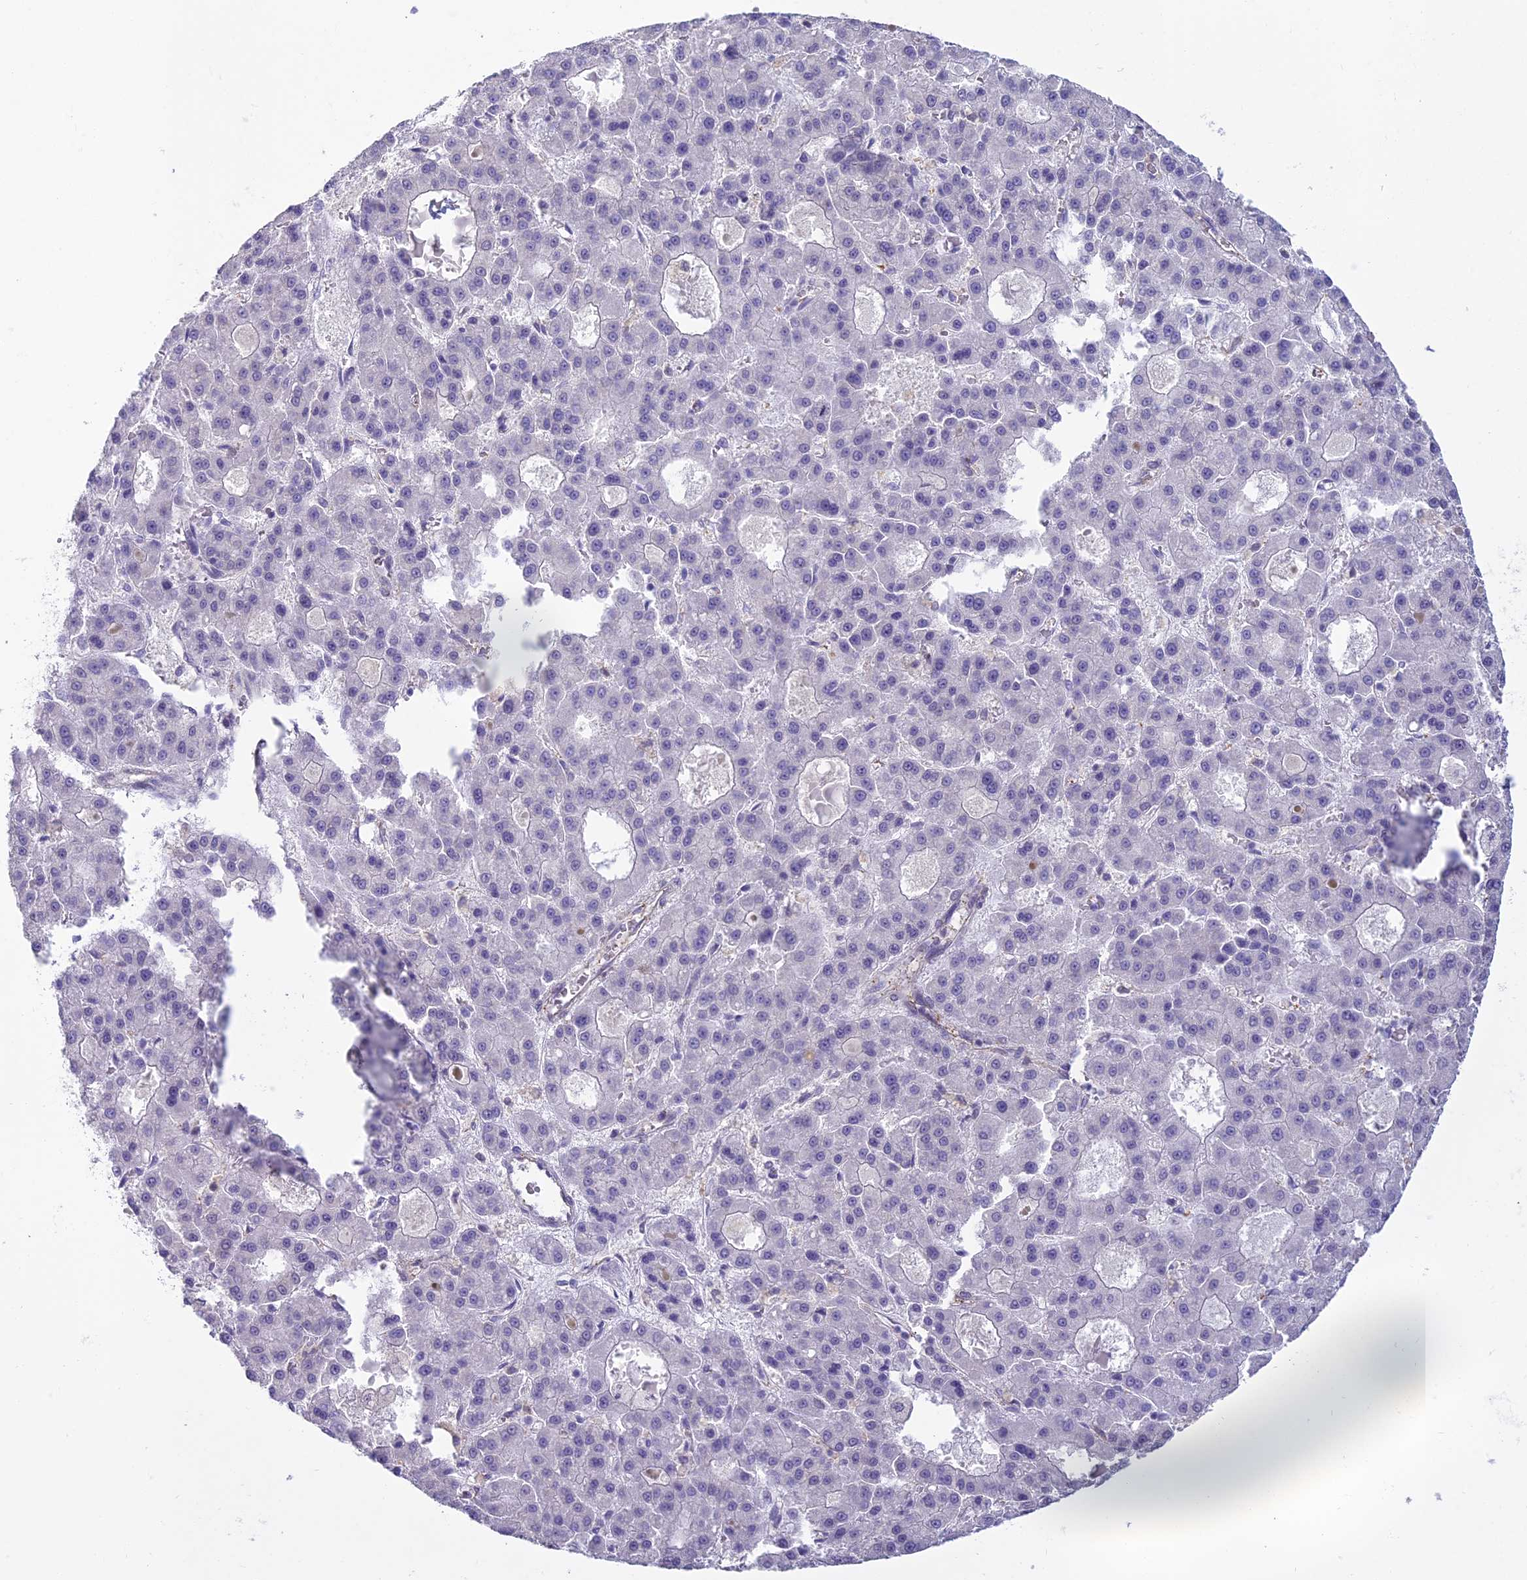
{"staining": {"intensity": "negative", "quantity": "none", "location": "none"}, "tissue": "liver cancer", "cell_type": "Tumor cells", "image_type": "cancer", "snomed": [{"axis": "morphology", "description": "Carcinoma, Hepatocellular, NOS"}, {"axis": "topography", "description": "Liver"}], "caption": "Image shows no significant protein expression in tumor cells of liver cancer.", "gene": "BLNK", "patient": {"sex": "male", "age": 70}}